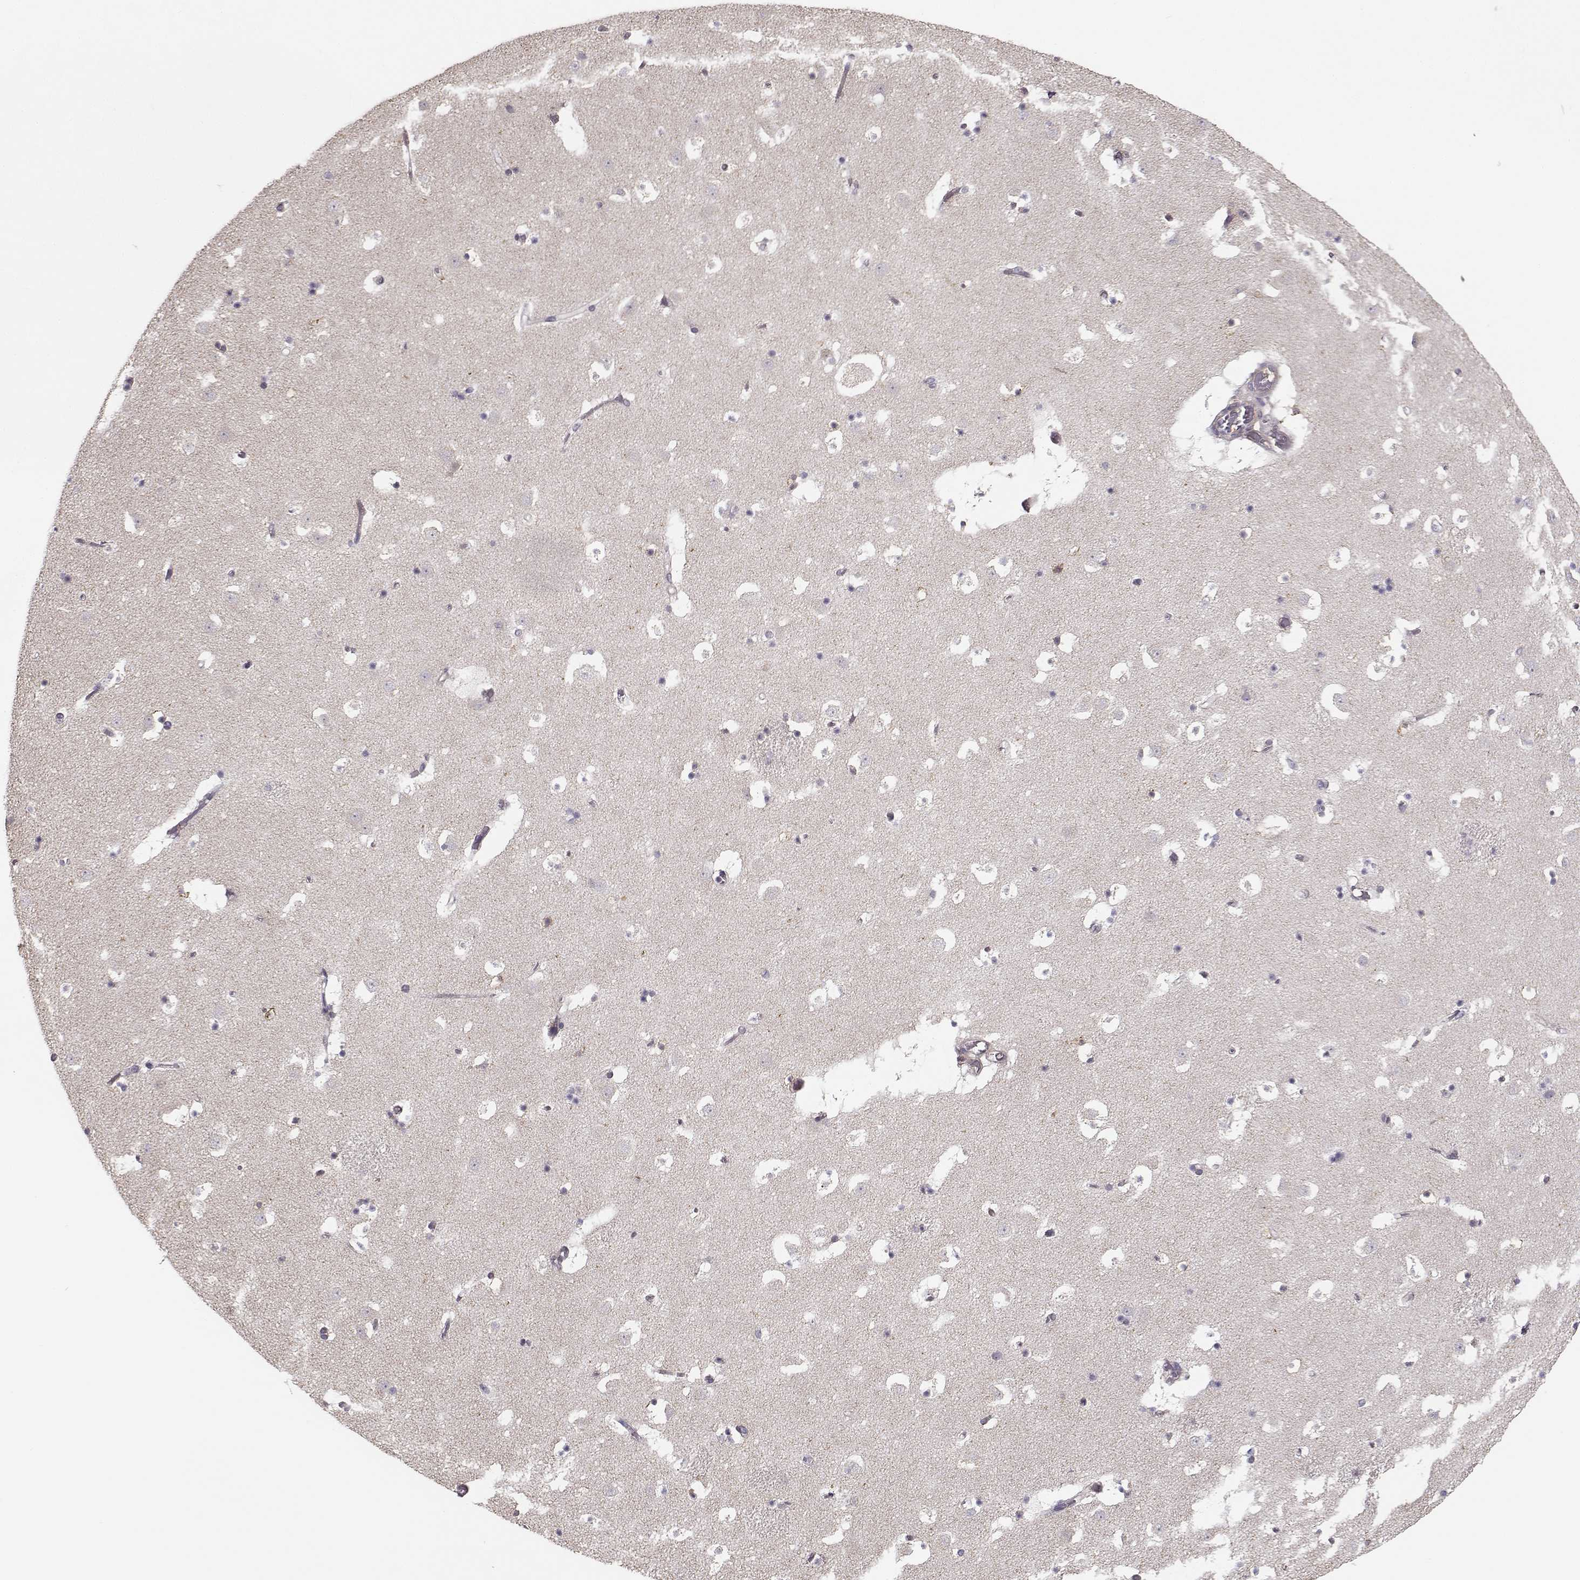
{"staining": {"intensity": "negative", "quantity": "none", "location": "none"}, "tissue": "caudate", "cell_type": "Glial cells", "image_type": "normal", "snomed": [{"axis": "morphology", "description": "Normal tissue, NOS"}, {"axis": "topography", "description": "Lateral ventricle wall"}], "caption": "IHC image of benign caudate: human caudate stained with DAB (3,3'-diaminobenzidine) reveals no significant protein expression in glial cells.", "gene": "ENTPD8", "patient": {"sex": "female", "age": 42}}